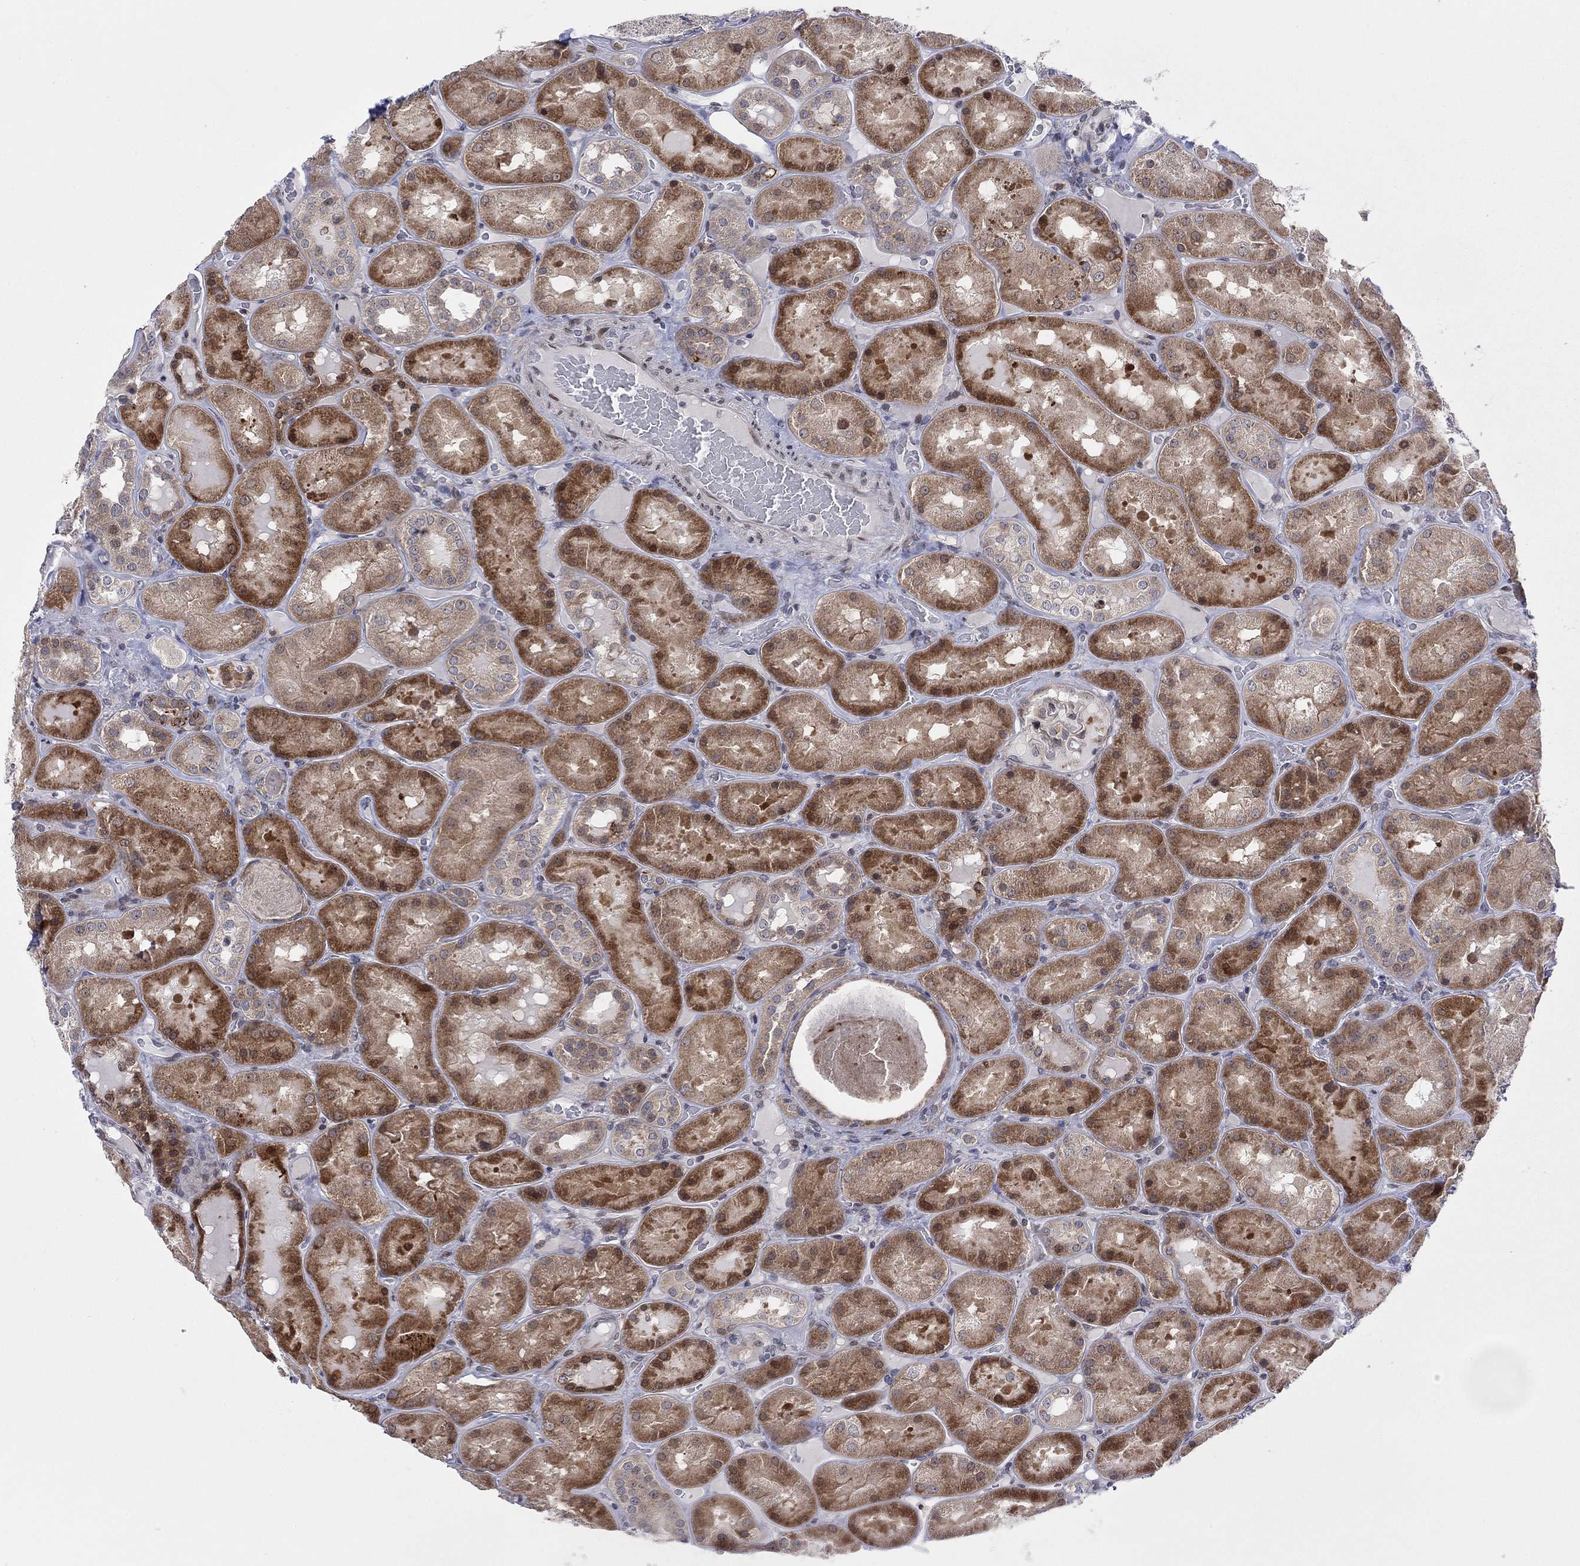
{"staining": {"intensity": "moderate", "quantity": "<25%", "location": "cytoplasmic/membranous"}, "tissue": "kidney", "cell_type": "Cells in glomeruli", "image_type": "normal", "snomed": [{"axis": "morphology", "description": "Normal tissue, NOS"}, {"axis": "topography", "description": "Kidney"}], "caption": "Cells in glomeruli demonstrate low levels of moderate cytoplasmic/membranous positivity in approximately <25% of cells in benign kidney.", "gene": "TTC21B", "patient": {"sex": "male", "age": 73}}